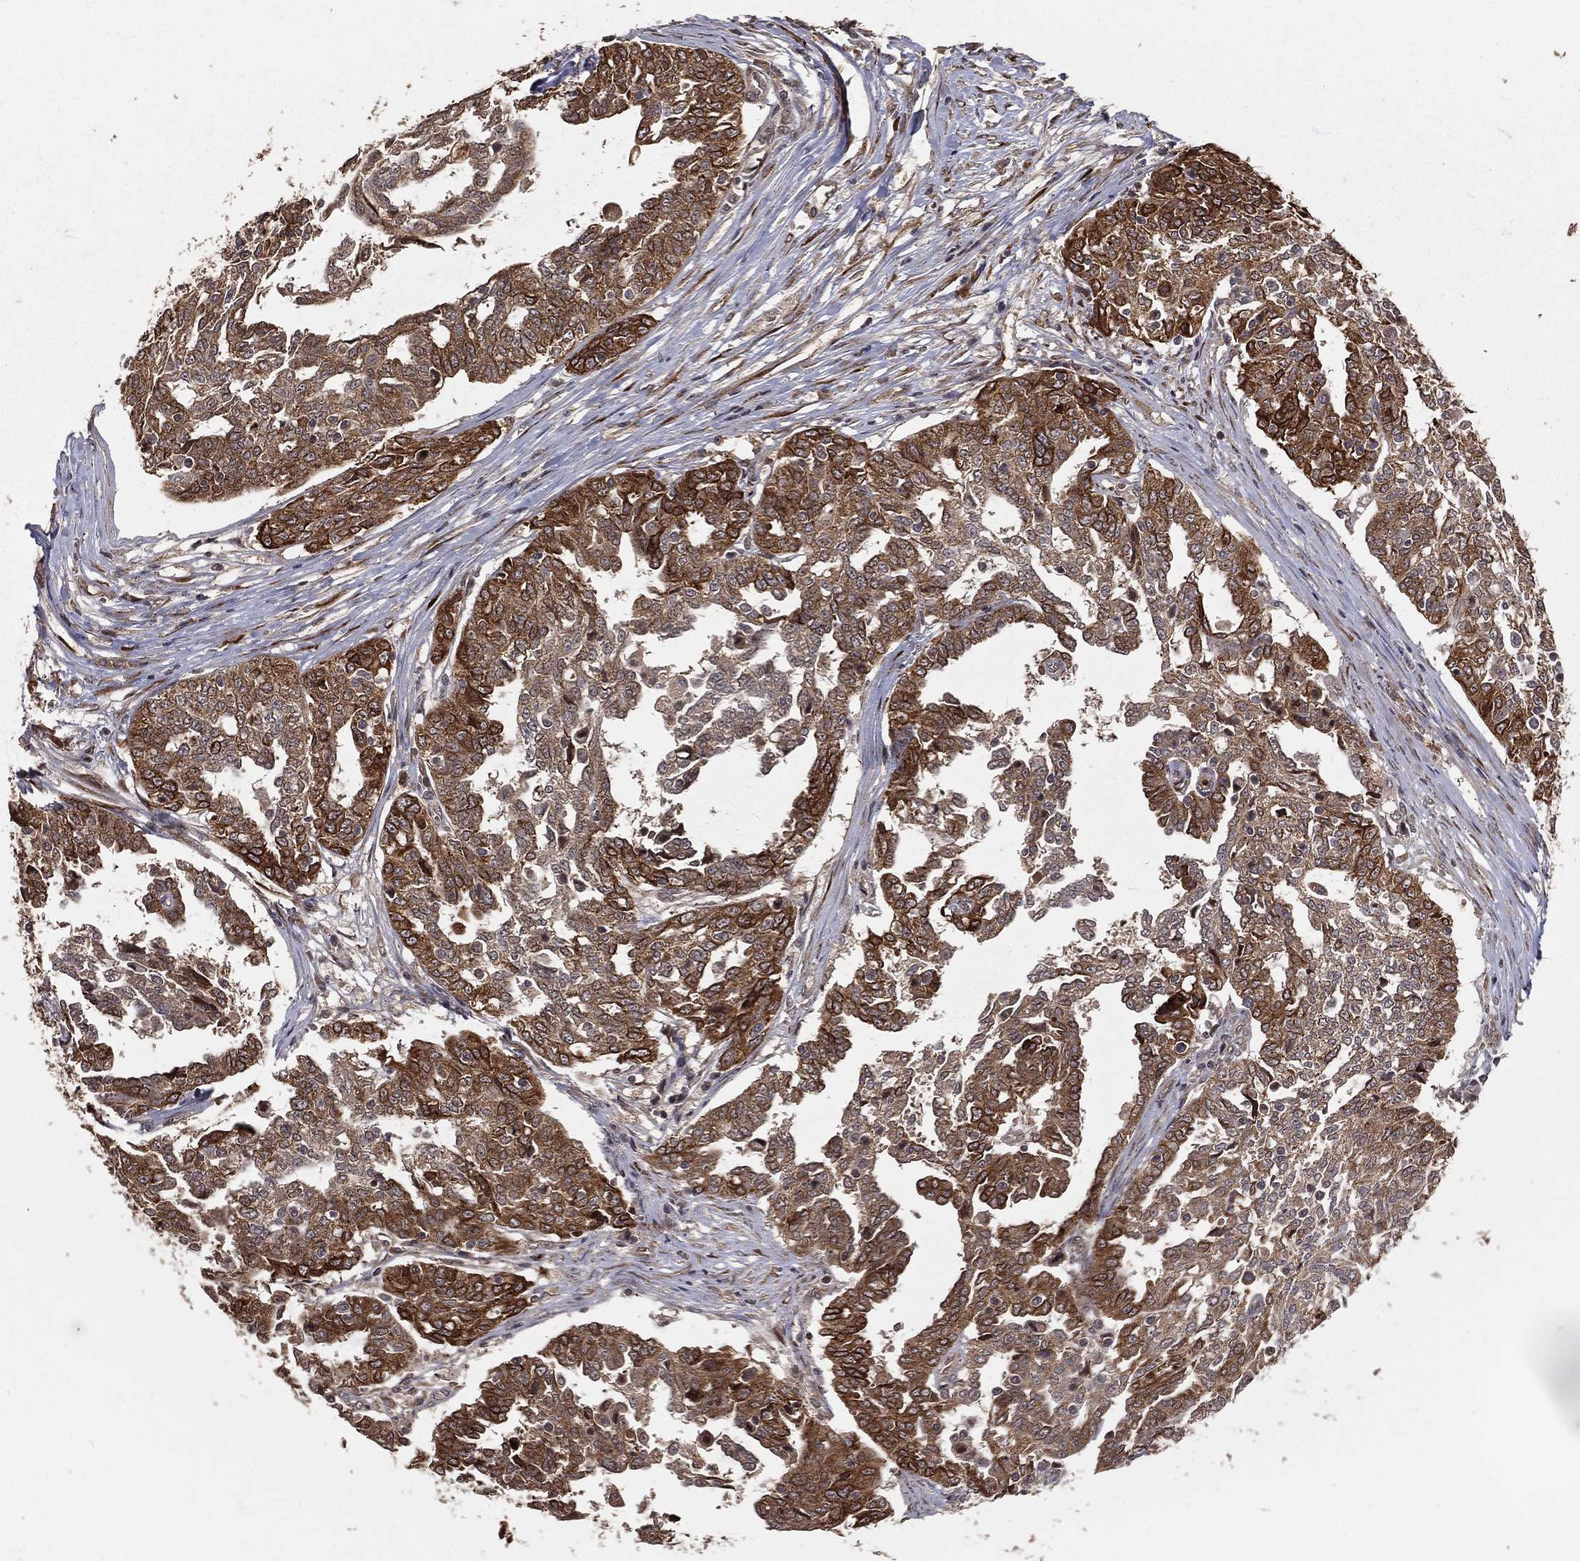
{"staining": {"intensity": "strong", "quantity": "25%-75%", "location": "cytoplasmic/membranous"}, "tissue": "ovarian cancer", "cell_type": "Tumor cells", "image_type": "cancer", "snomed": [{"axis": "morphology", "description": "Cystadenocarcinoma, serous, NOS"}, {"axis": "topography", "description": "Ovary"}], "caption": "Approximately 25%-75% of tumor cells in serous cystadenocarcinoma (ovarian) display strong cytoplasmic/membranous protein staining as visualized by brown immunohistochemical staining.", "gene": "MAPK1", "patient": {"sex": "female", "age": 67}}